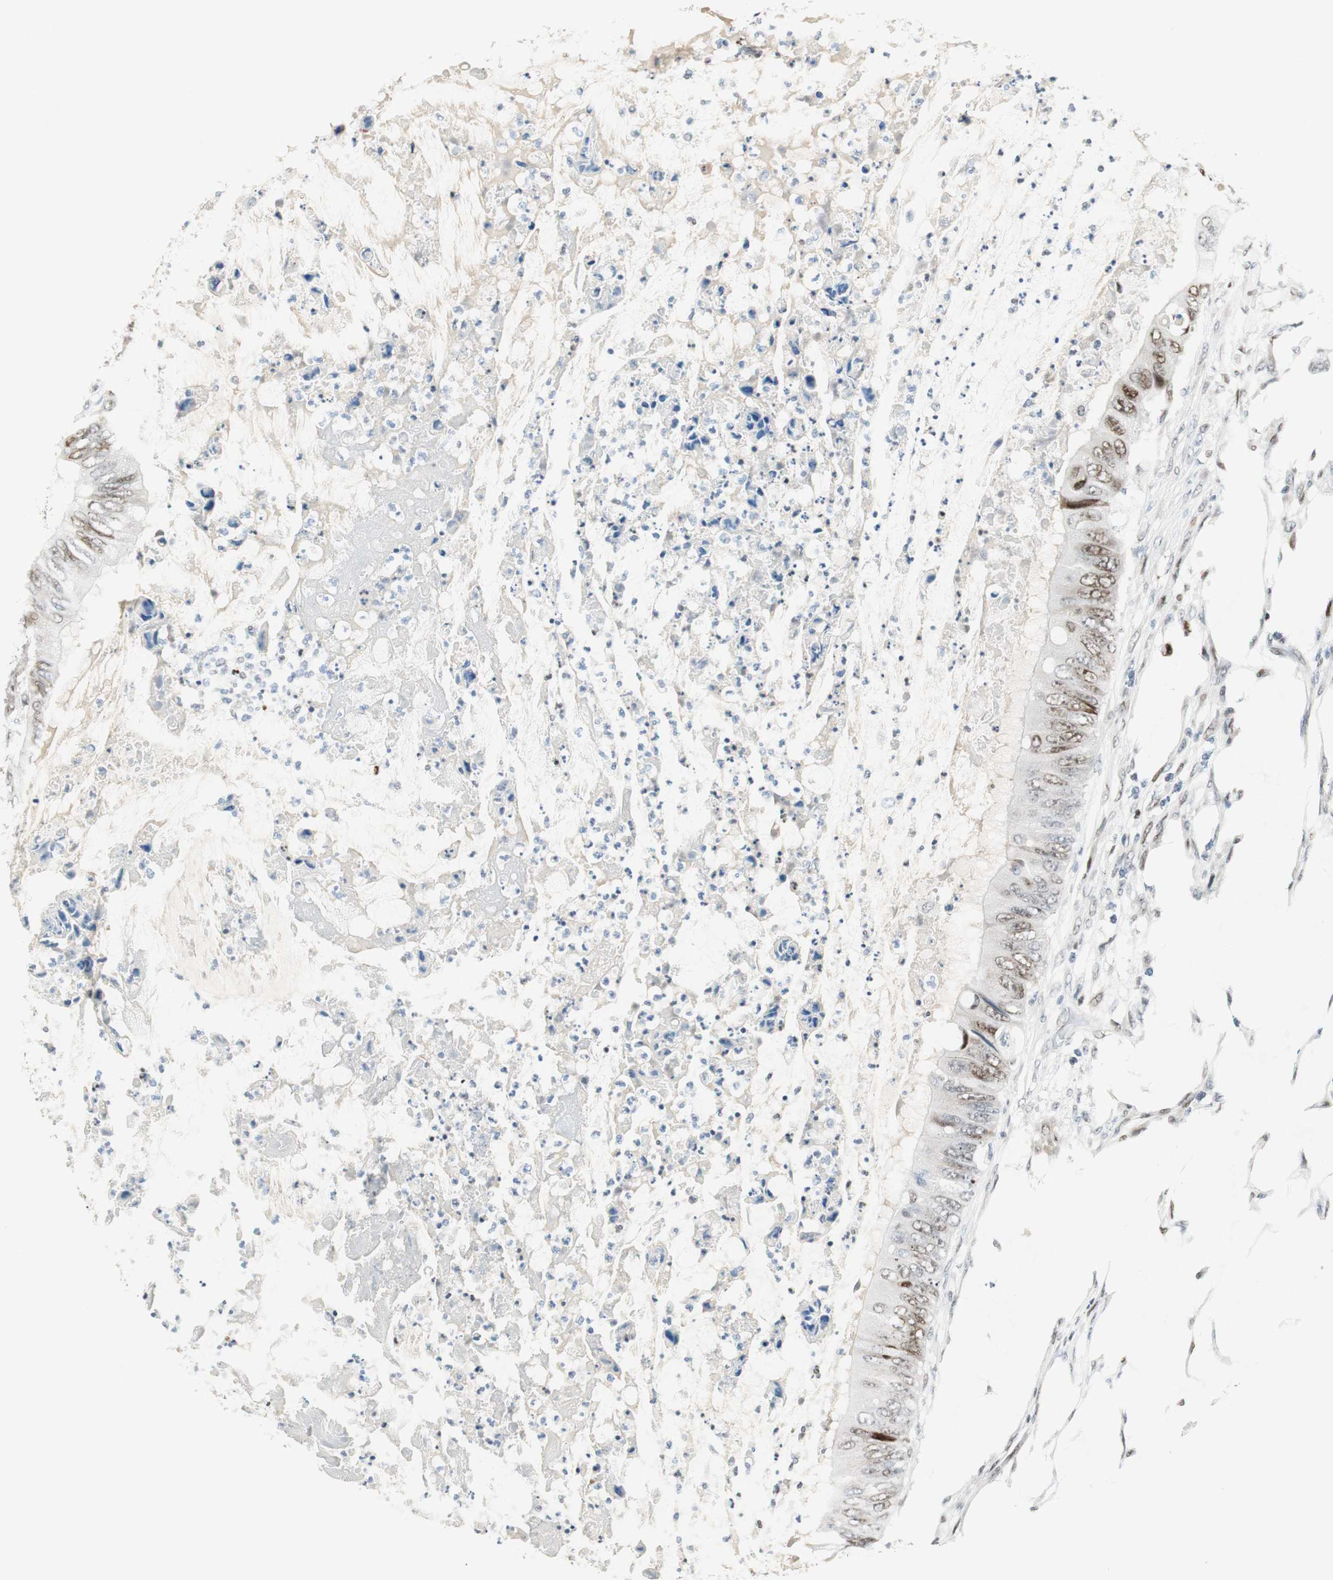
{"staining": {"intensity": "moderate", "quantity": "25%-75%", "location": "nuclear"}, "tissue": "colorectal cancer", "cell_type": "Tumor cells", "image_type": "cancer", "snomed": [{"axis": "morphology", "description": "Normal tissue, NOS"}, {"axis": "morphology", "description": "Adenocarcinoma, NOS"}, {"axis": "topography", "description": "Rectum"}, {"axis": "topography", "description": "Peripheral nerve tissue"}], "caption": "DAB immunohistochemical staining of human colorectal adenocarcinoma shows moderate nuclear protein expression in approximately 25%-75% of tumor cells.", "gene": "AJUBA", "patient": {"sex": "female", "age": 77}}